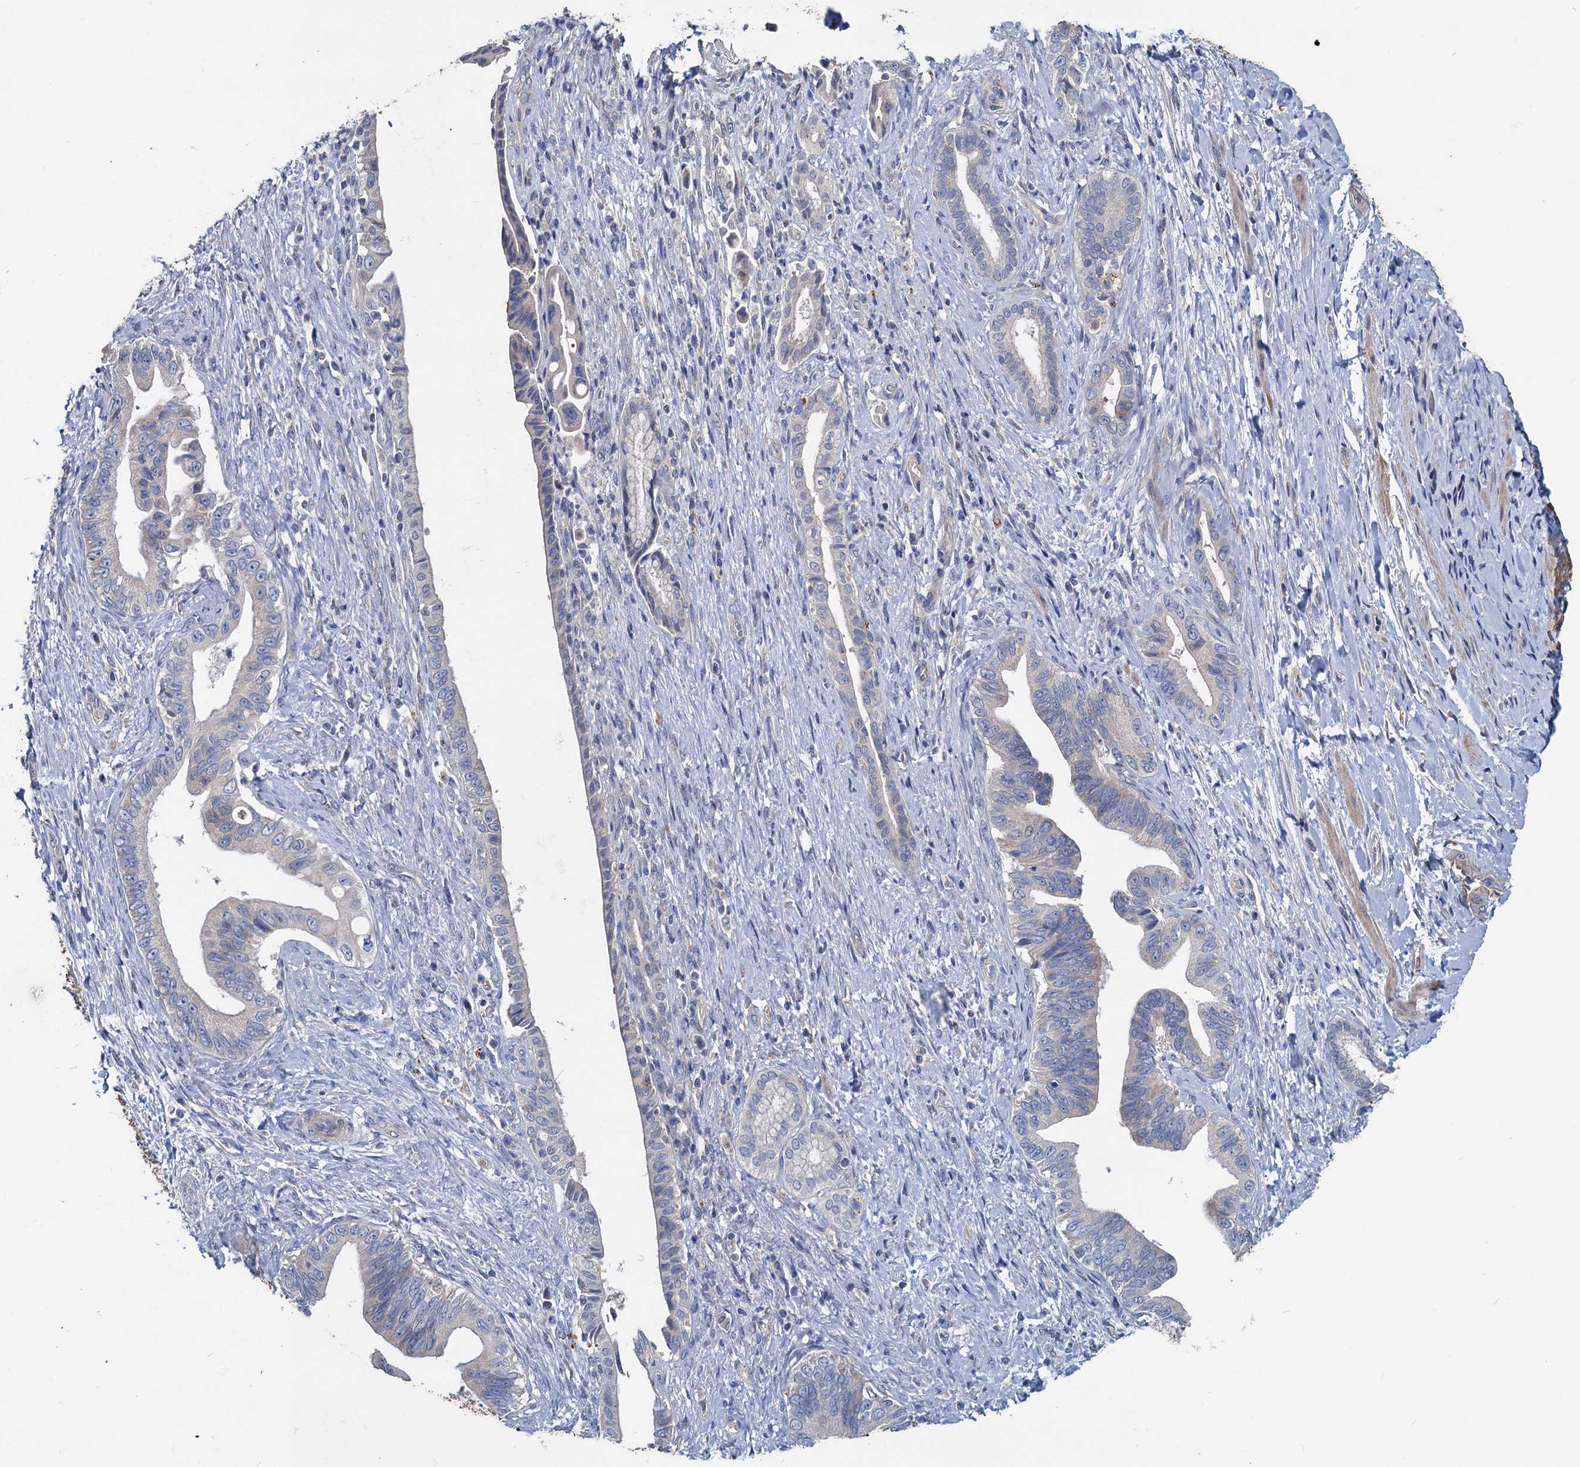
{"staining": {"intensity": "negative", "quantity": "none", "location": "none"}, "tissue": "pancreatic cancer", "cell_type": "Tumor cells", "image_type": "cancer", "snomed": [{"axis": "morphology", "description": "Adenocarcinoma, NOS"}, {"axis": "topography", "description": "Pancreas"}], "caption": "DAB (3,3'-diaminobenzidine) immunohistochemical staining of human pancreatic cancer displays no significant expression in tumor cells. Brightfield microscopy of IHC stained with DAB (3,3'-diaminobenzidine) (brown) and hematoxylin (blue), captured at high magnification.", "gene": "SLC2A7", "patient": {"sex": "female", "age": 55}}